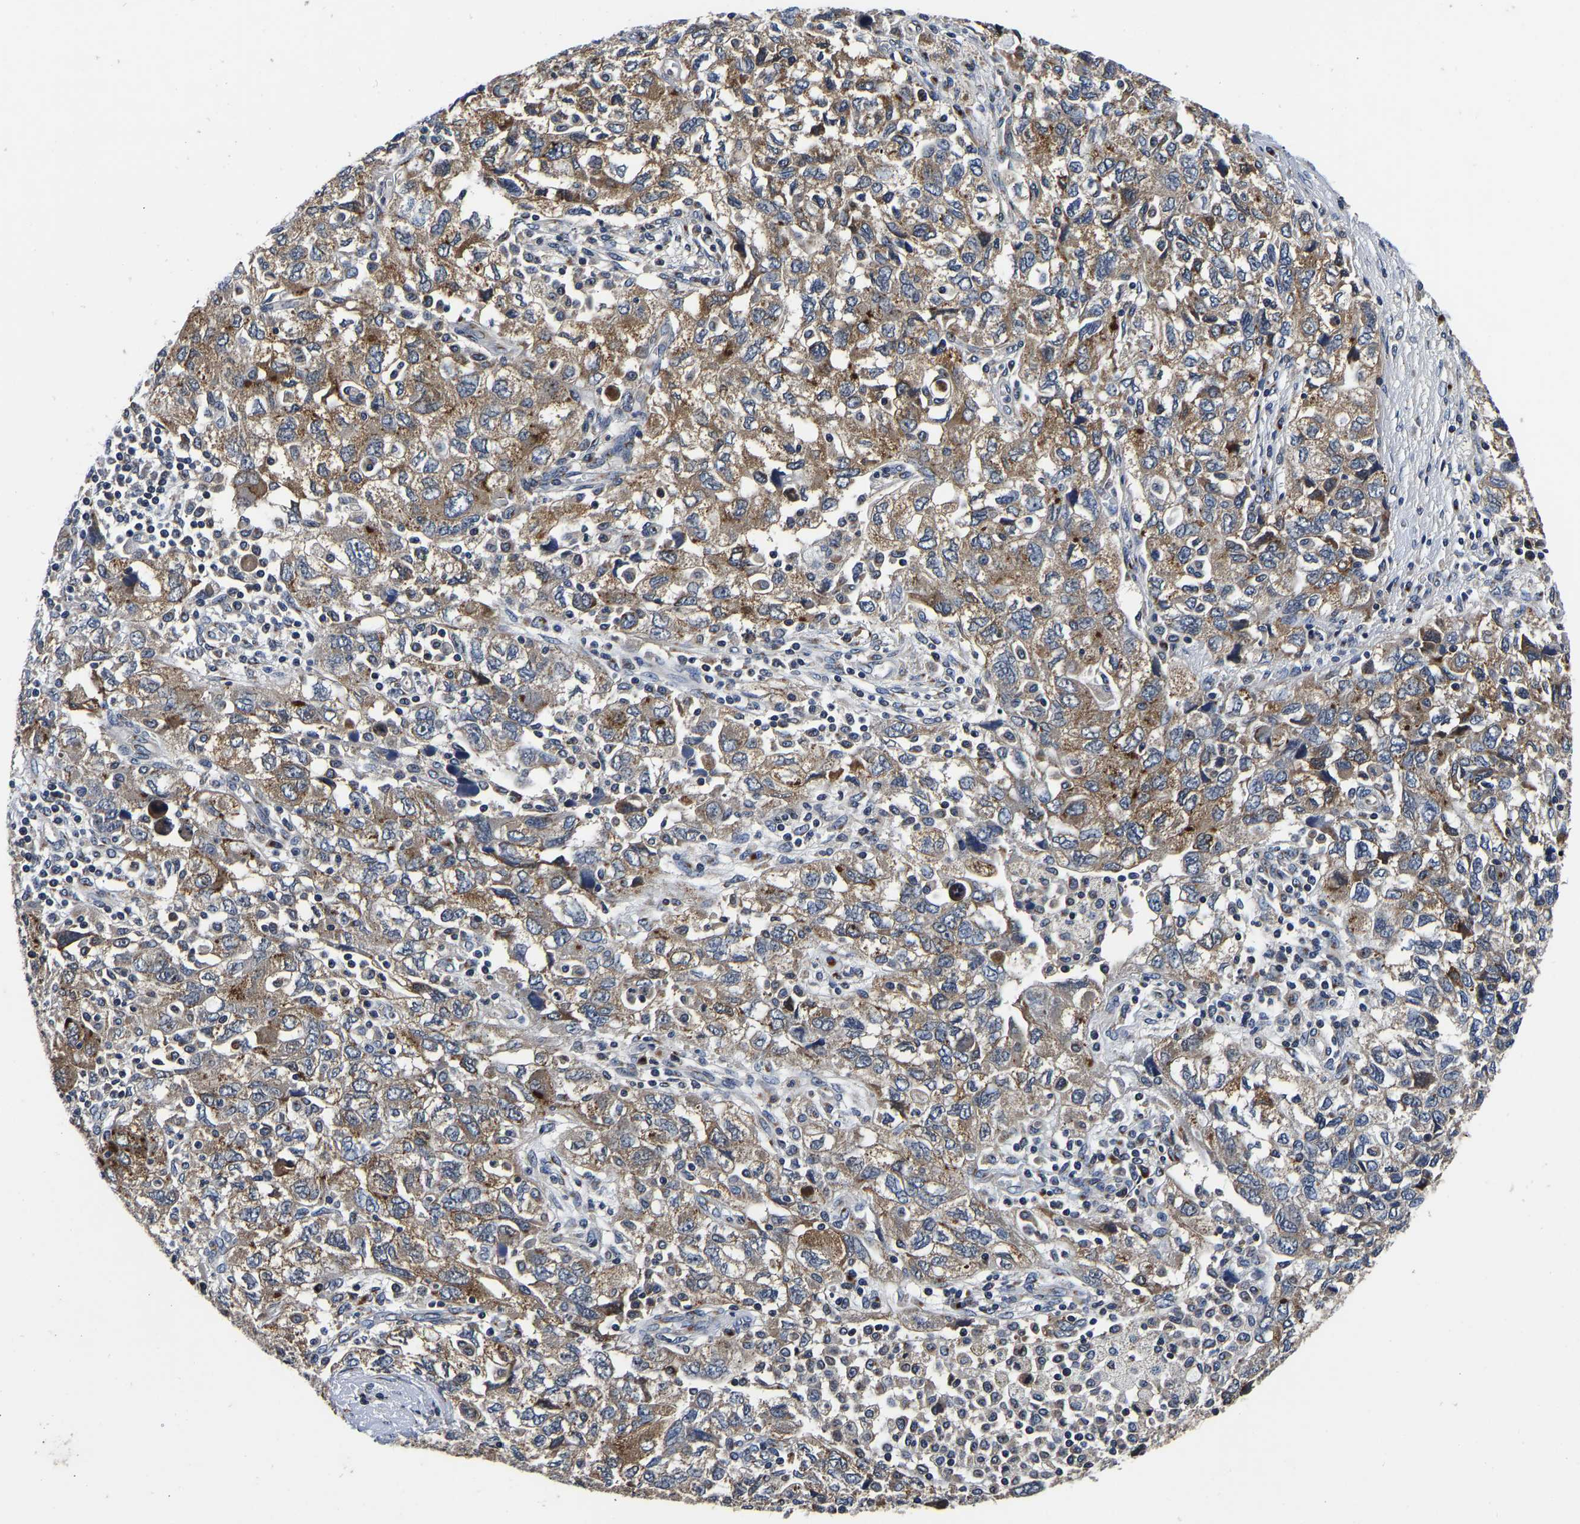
{"staining": {"intensity": "moderate", "quantity": ">75%", "location": "cytoplasmic/membranous"}, "tissue": "ovarian cancer", "cell_type": "Tumor cells", "image_type": "cancer", "snomed": [{"axis": "morphology", "description": "Carcinoma, NOS"}, {"axis": "morphology", "description": "Cystadenocarcinoma, serous, NOS"}, {"axis": "topography", "description": "Ovary"}], "caption": "Immunohistochemistry (IHC) (DAB) staining of human ovarian carcinoma reveals moderate cytoplasmic/membranous protein expression in about >75% of tumor cells. (Brightfield microscopy of DAB IHC at high magnification).", "gene": "RABAC1", "patient": {"sex": "female", "age": 69}}